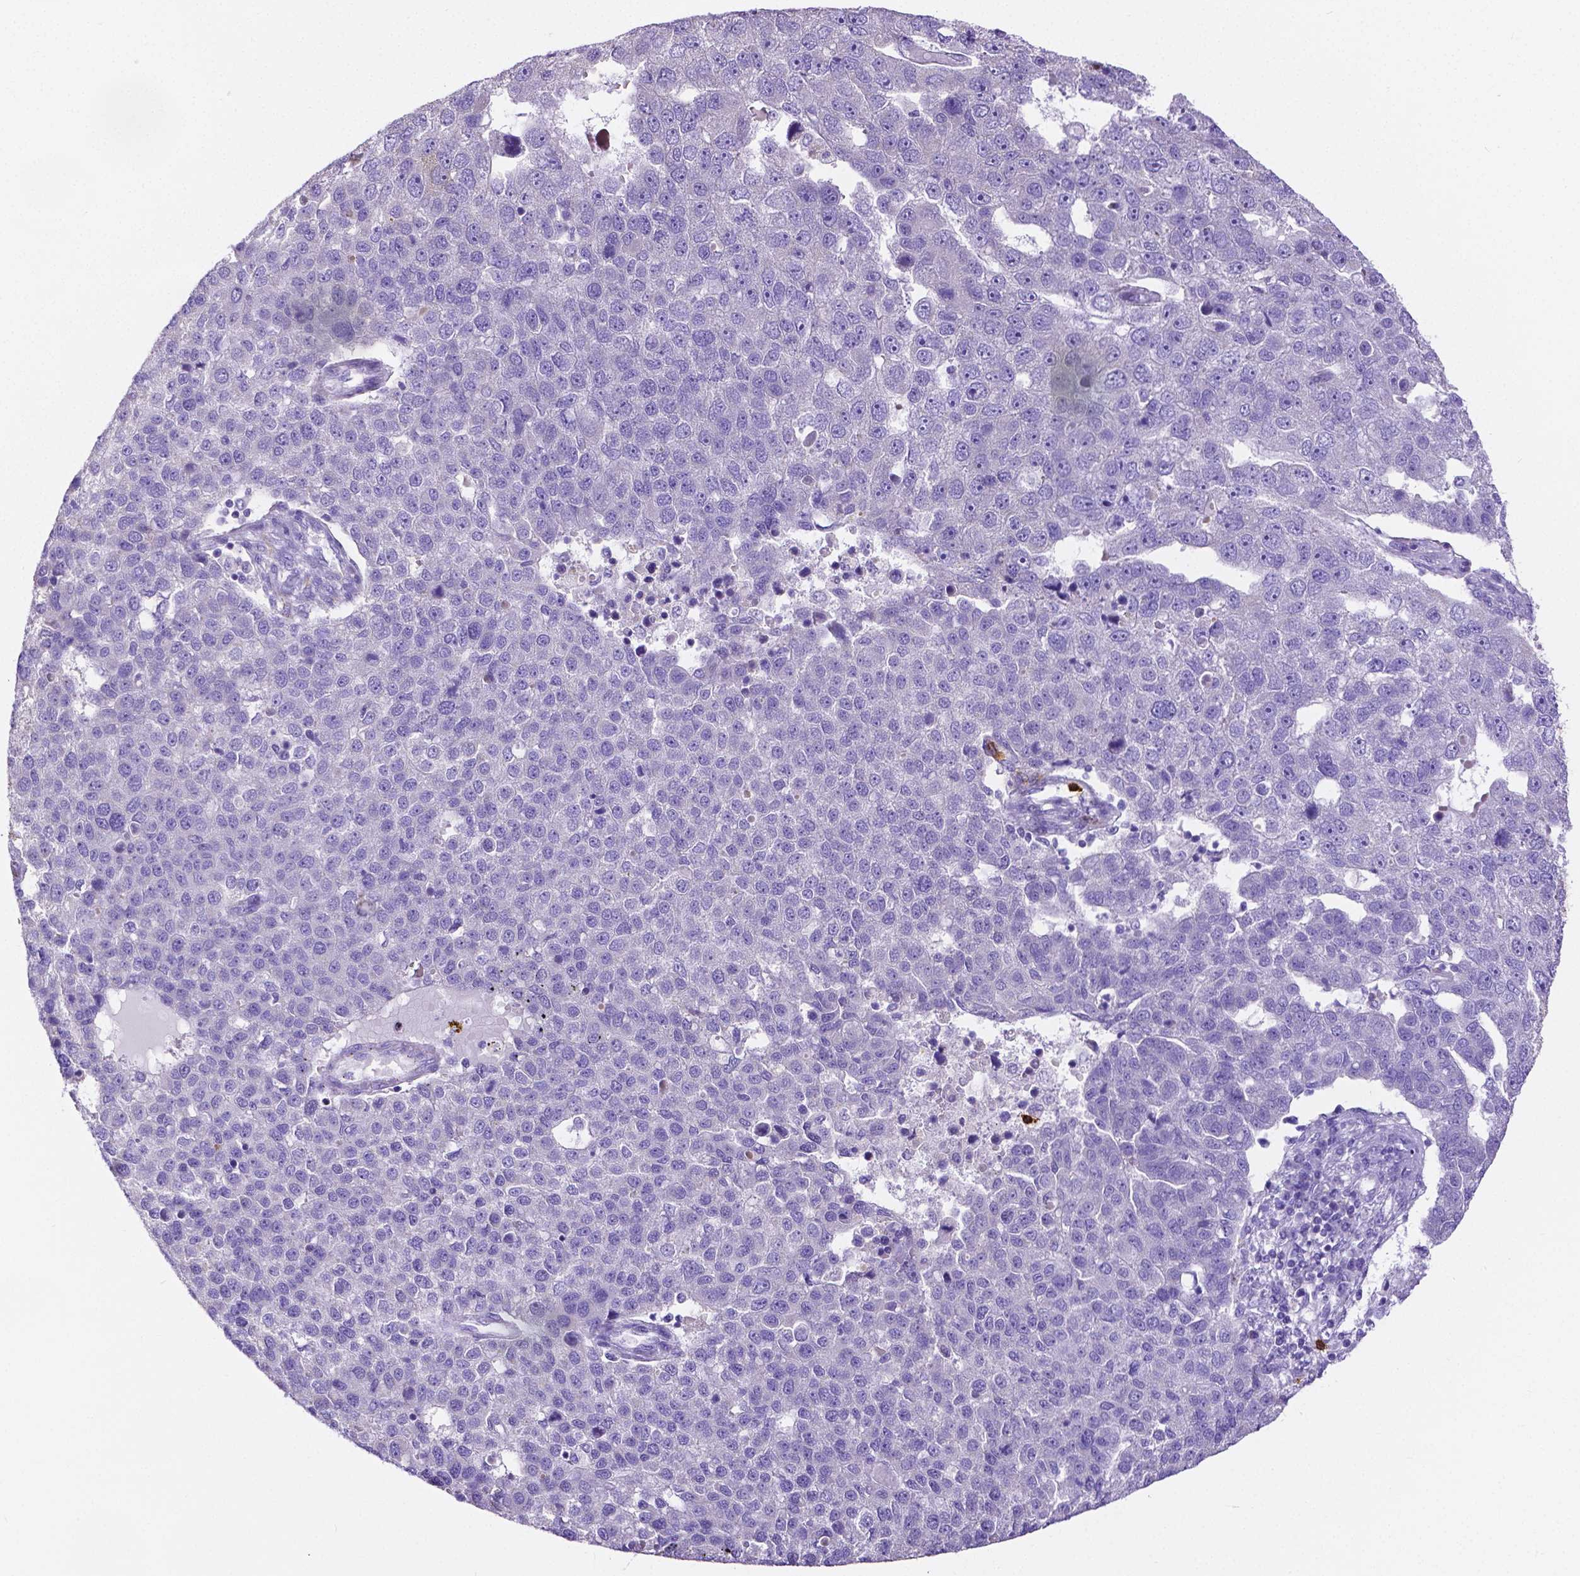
{"staining": {"intensity": "negative", "quantity": "none", "location": "none"}, "tissue": "pancreatic cancer", "cell_type": "Tumor cells", "image_type": "cancer", "snomed": [{"axis": "morphology", "description": "Adenocarcinoma, NOS"}, {"axis": "topography", "description": "Pancreas"}], "caption": "A high-resolution image shows immunohistochemistry (IHC) staining of pancreatic cancer, which demonstrates no significant positivity in tumor cells. (DAB (3,3'-diaminobenzidine) immunohistochemistry with hematoxylin counter stain).", "gene": "MMP9", "patient": {"sex": "female", "age": 61}}